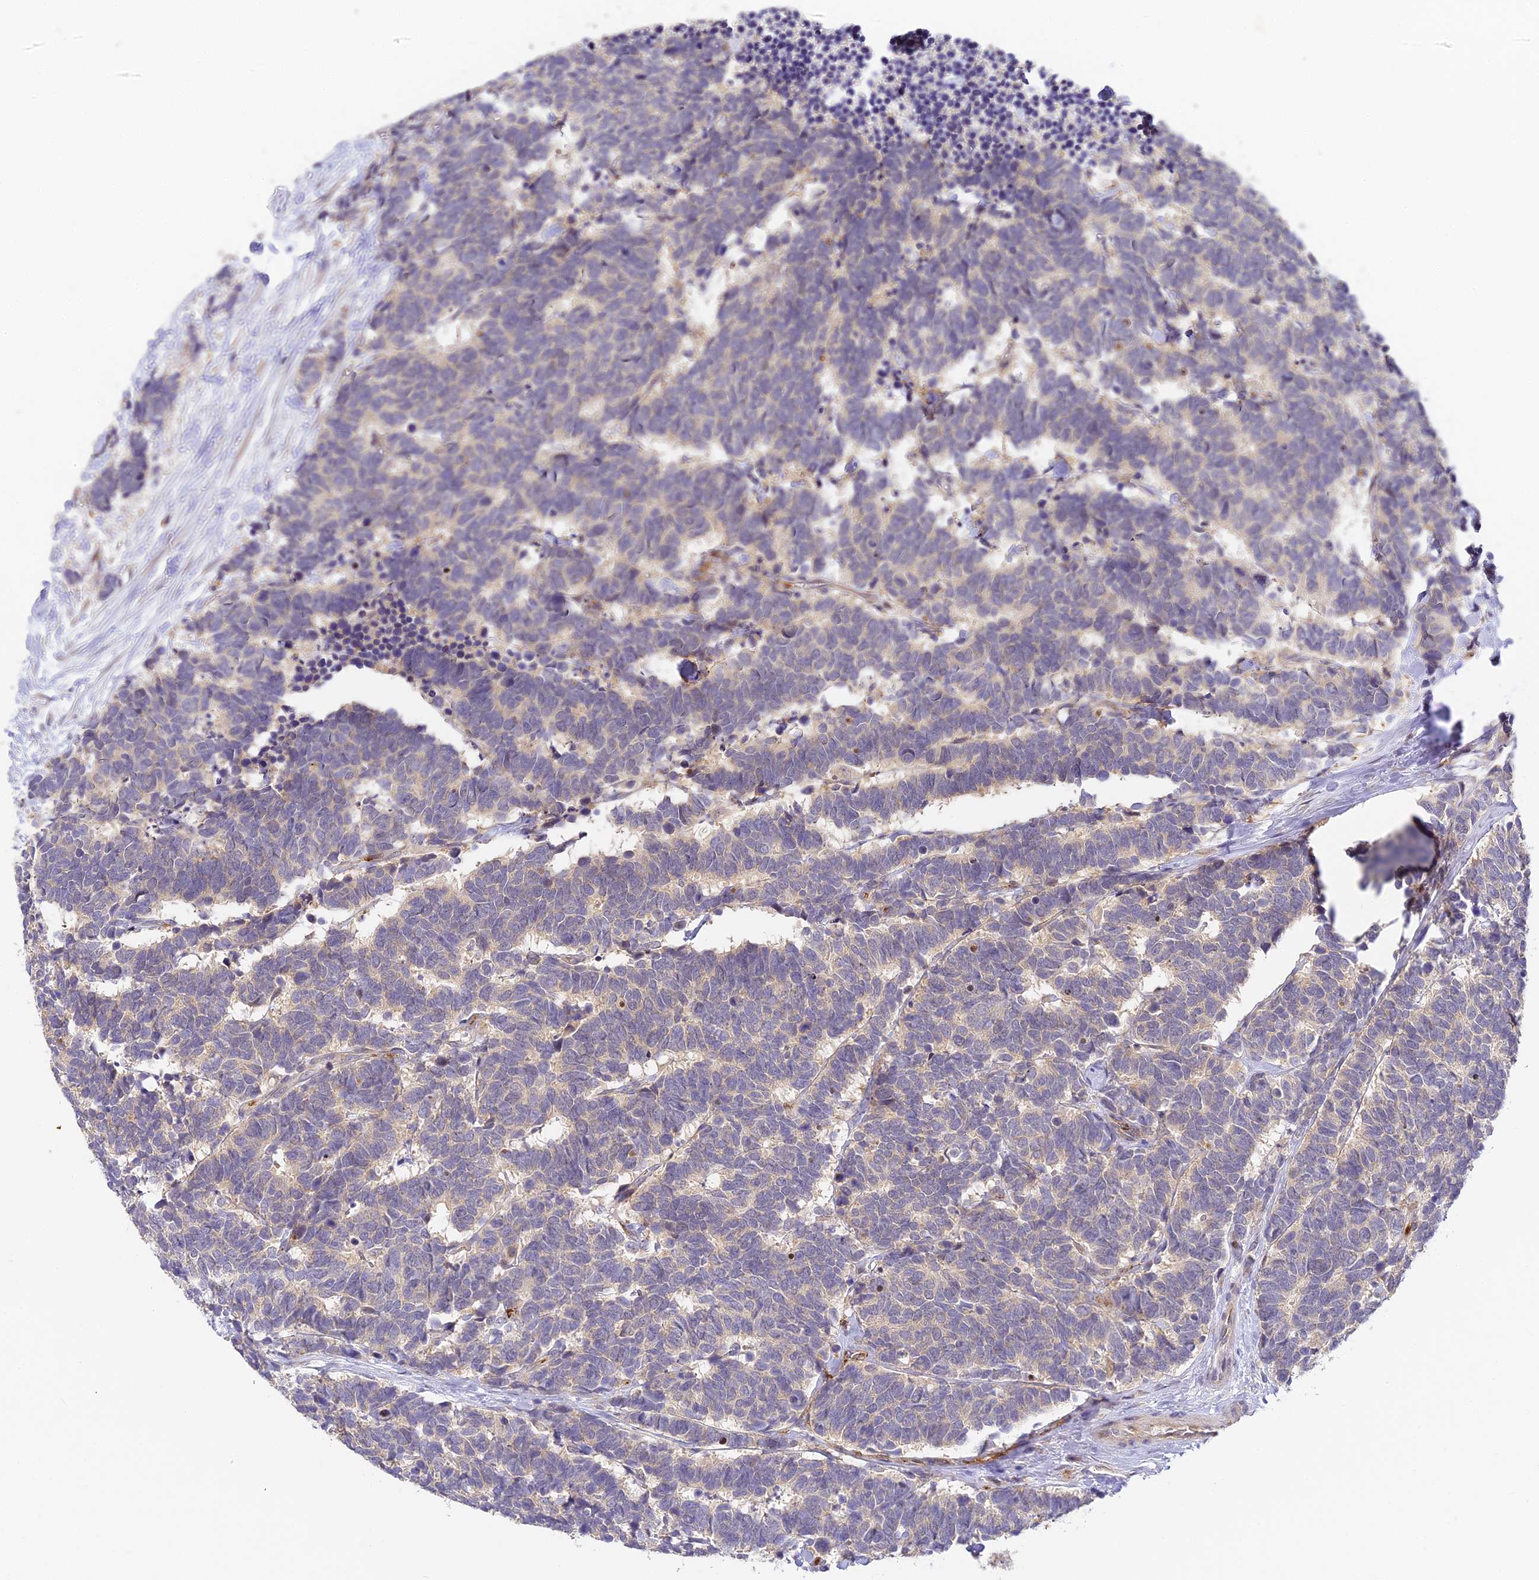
{"staining": {"intensity": "weak", "quantity": "25%-75%", "location": "cytoplasmic/membranous"}, "tissue": "carcinoid", "cell_type": "Tumor cells", "image_type": "cancer", "snomed": [{"axis": "morphology", "description": "Carcinoma, NOS"}, {"axis": "morphology", "description": "Carcinoid, malignant, NOS"}, {"axis": "topography", "description": "Urinary bladder"}], "caption": "An immunohistochemistry histopathology image of neoplastic tissue is shown. Protein staining in brown shows weak cytoplasmic/membranous positivity in carcinoid (malignant) within tumor cells.", "gene": "DNAAF10", "patient": {"sex": "male", "age": 57}}